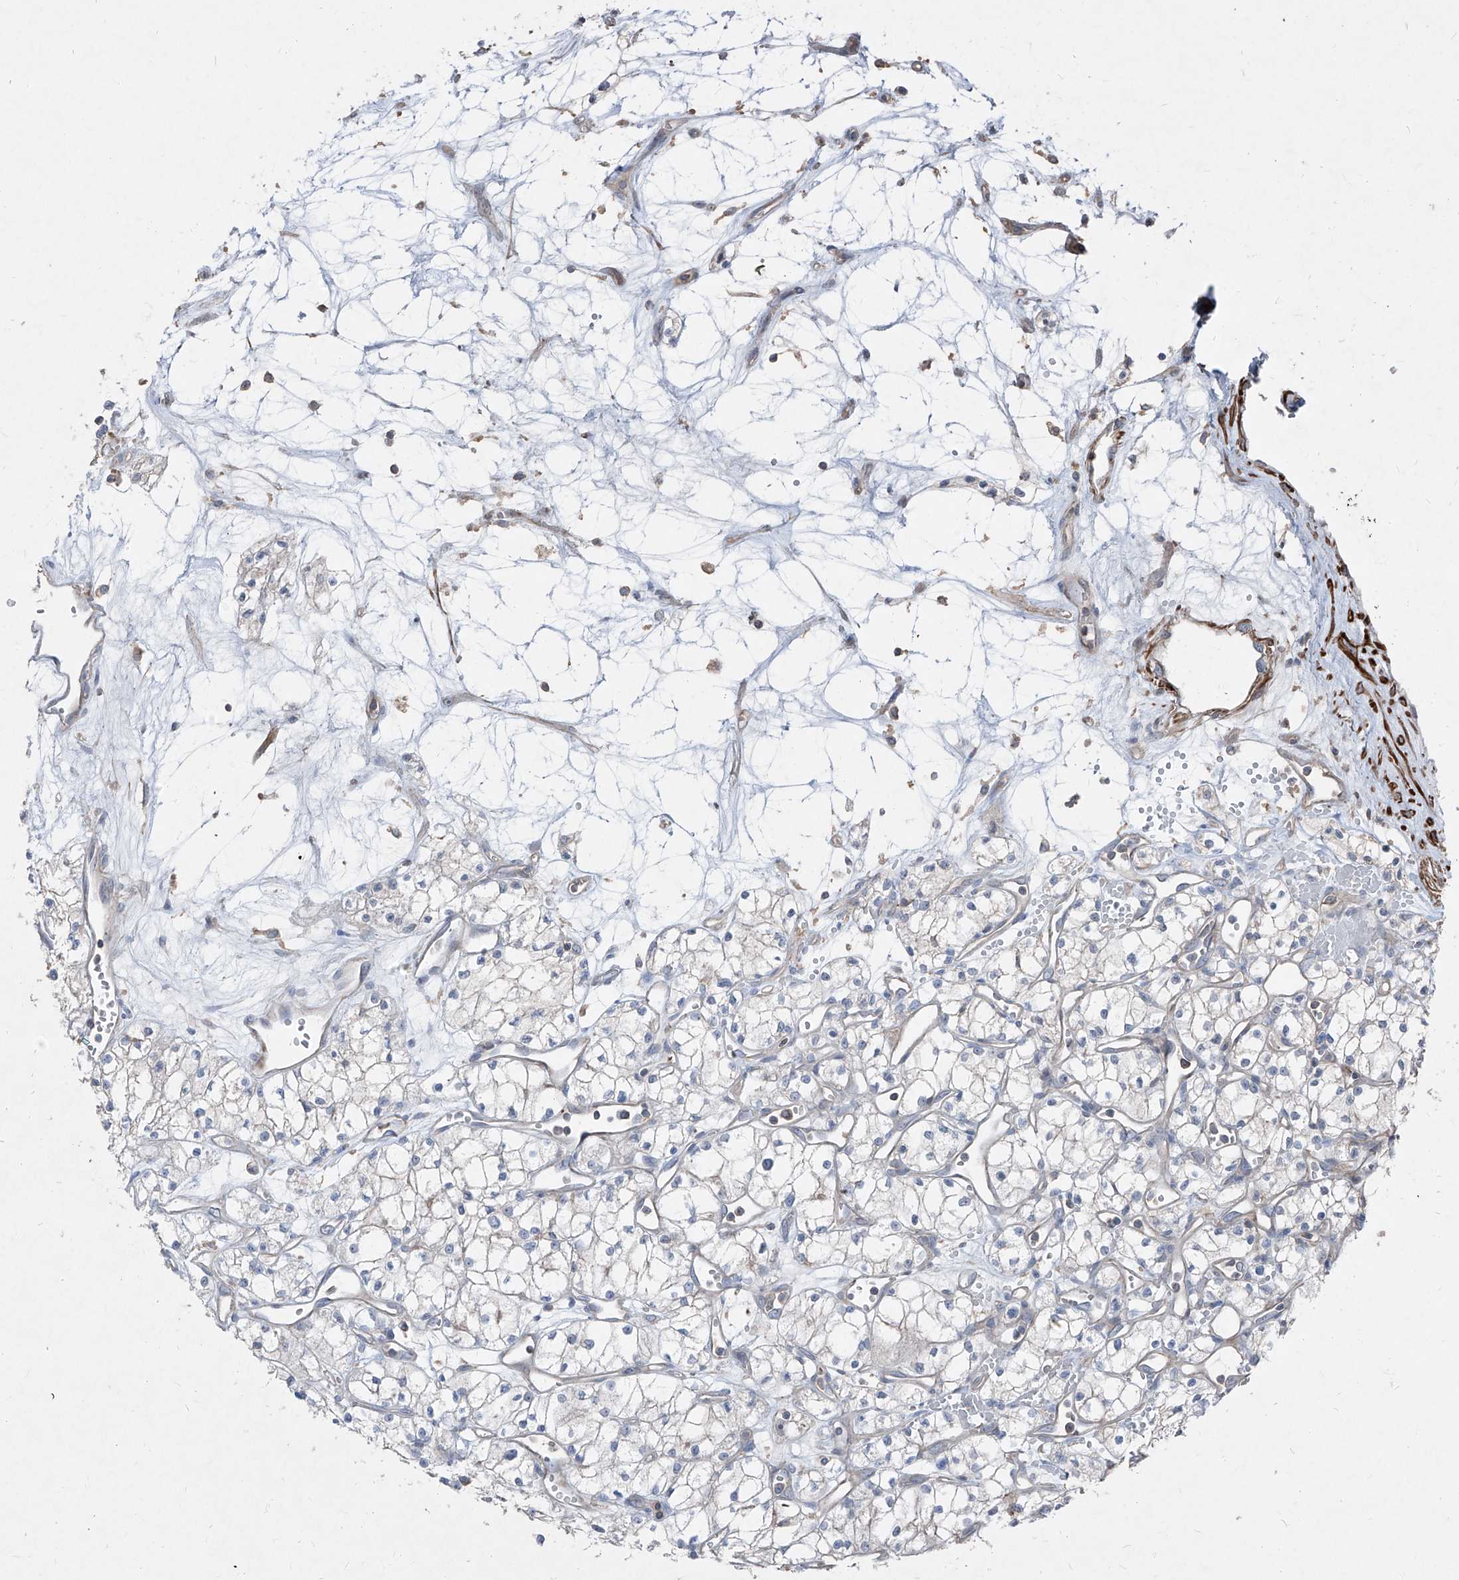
{"staining": {"intensity": "negative", "quantity": "none", "location": "none"}, "tissue": "renal cancer", "cell_type": "Tumor cells", "image_type": "cancer", "snomed": [{"axis": "morphology", "description": "Adenocarcinoma, NOS"}, {"axis": "topography", "description": "Kidney"}], "caption": "Immunohistochemical staining of renal cancer reveals no significant staining in tumor cells.", "gene": "UFD1", "patient": {"sex": "male", "age": 59}}